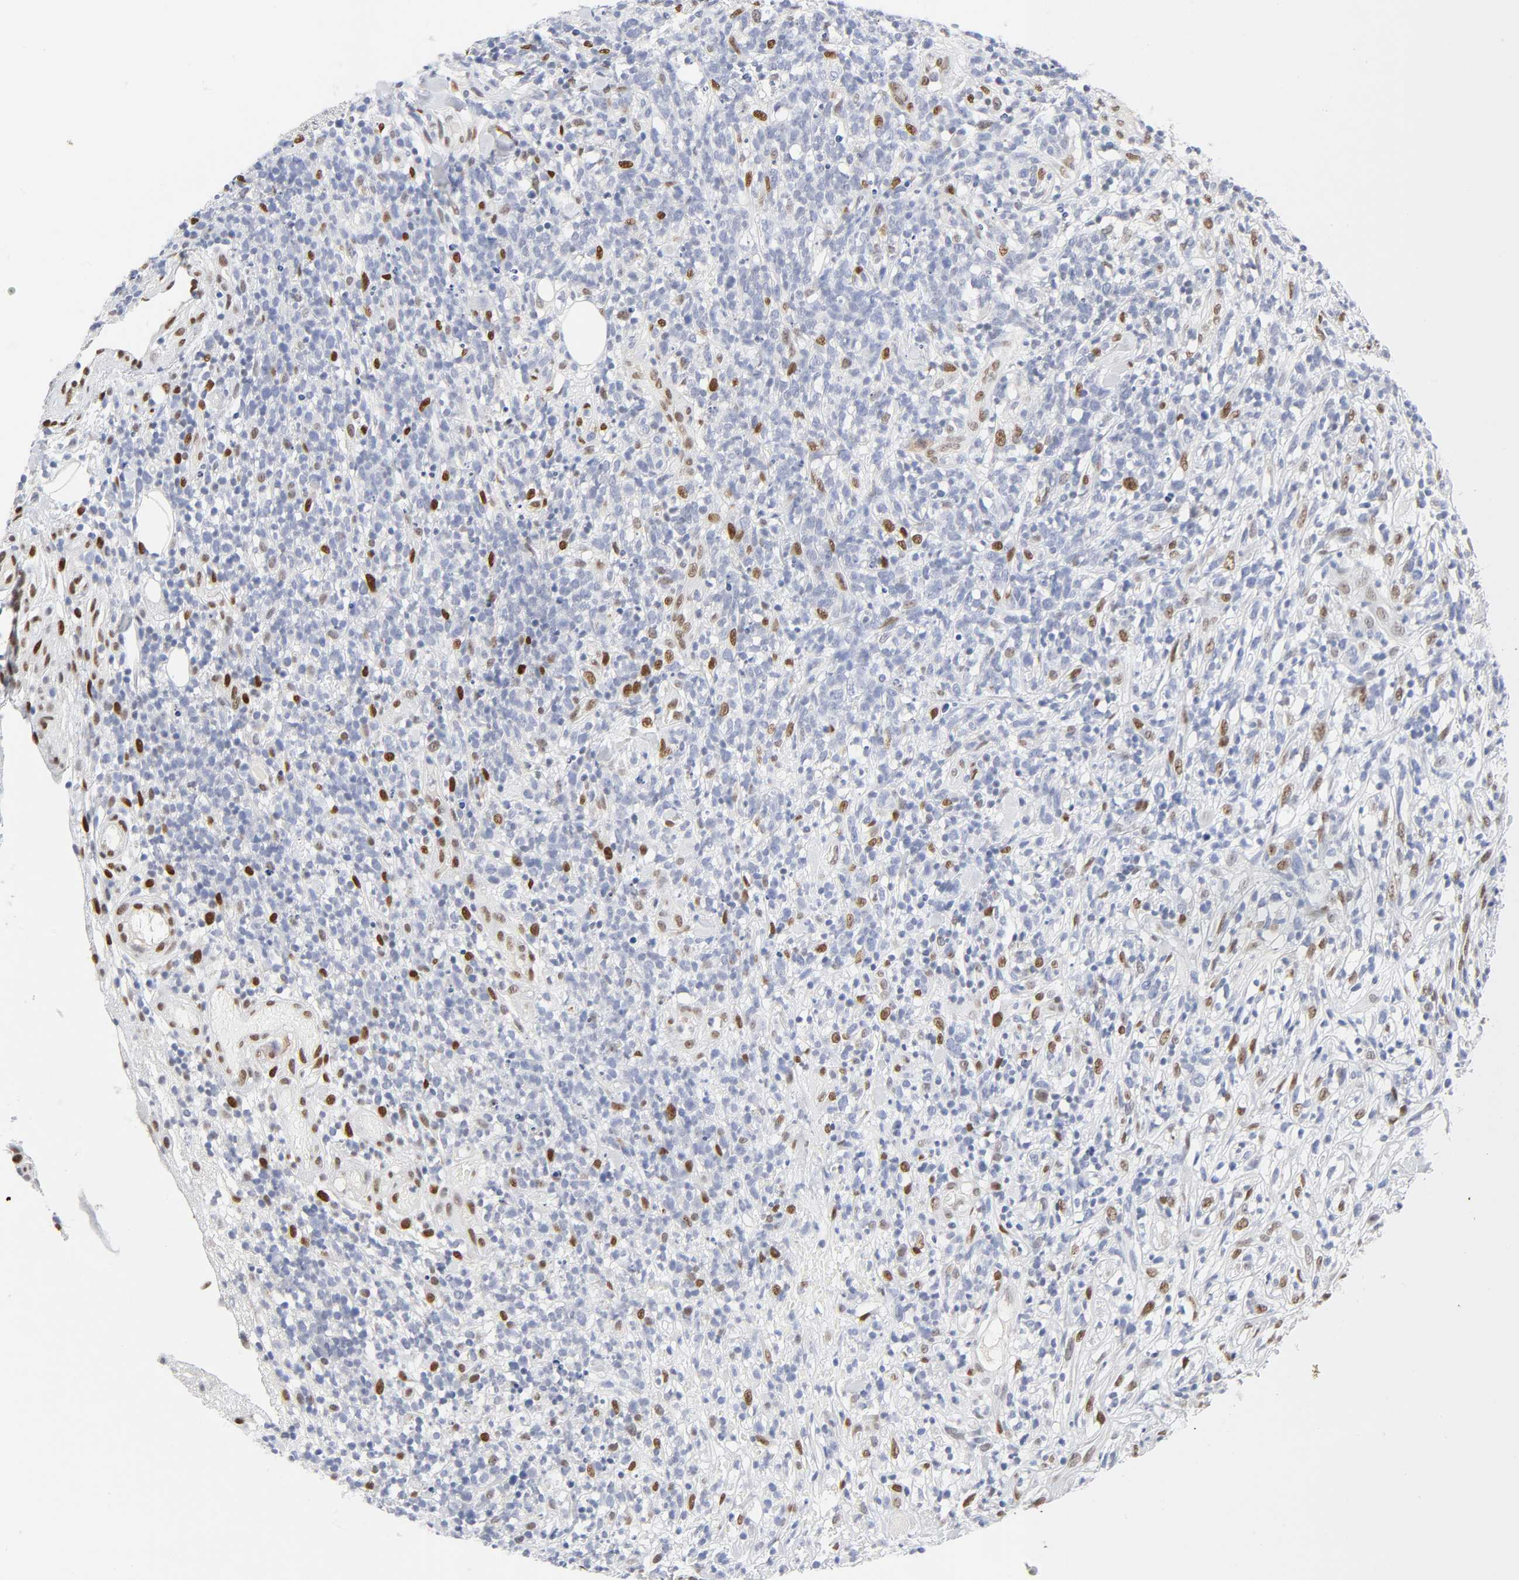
{"staining": {"intensity": "moderate", "quantity": "25%-75%", "location": "nuclear"}, "tissue": "lymphoma", "cell_type": "Tumor cells", "image_type": "cancer", "snomed": [{"axis": "morphology", "description": "Malignant lymphoma, non-Hodgkin's type, High grade"}, {"axis": "topography", "description": "Lymph node"}], "caption": "Immunohistochemistry (IHC) (DAB) staining of human high-grade malignant lymphoma, non-Hodgkin's type shows moderate nuclear protein expression in about 25%-75% of tumor cells. Using DAB (brown) and hematoxylin (blue) stains, captured at high magnification using brightfield microscopy.", "gene": "NFIC", "patient": {"sex": "female", "age": 73}}